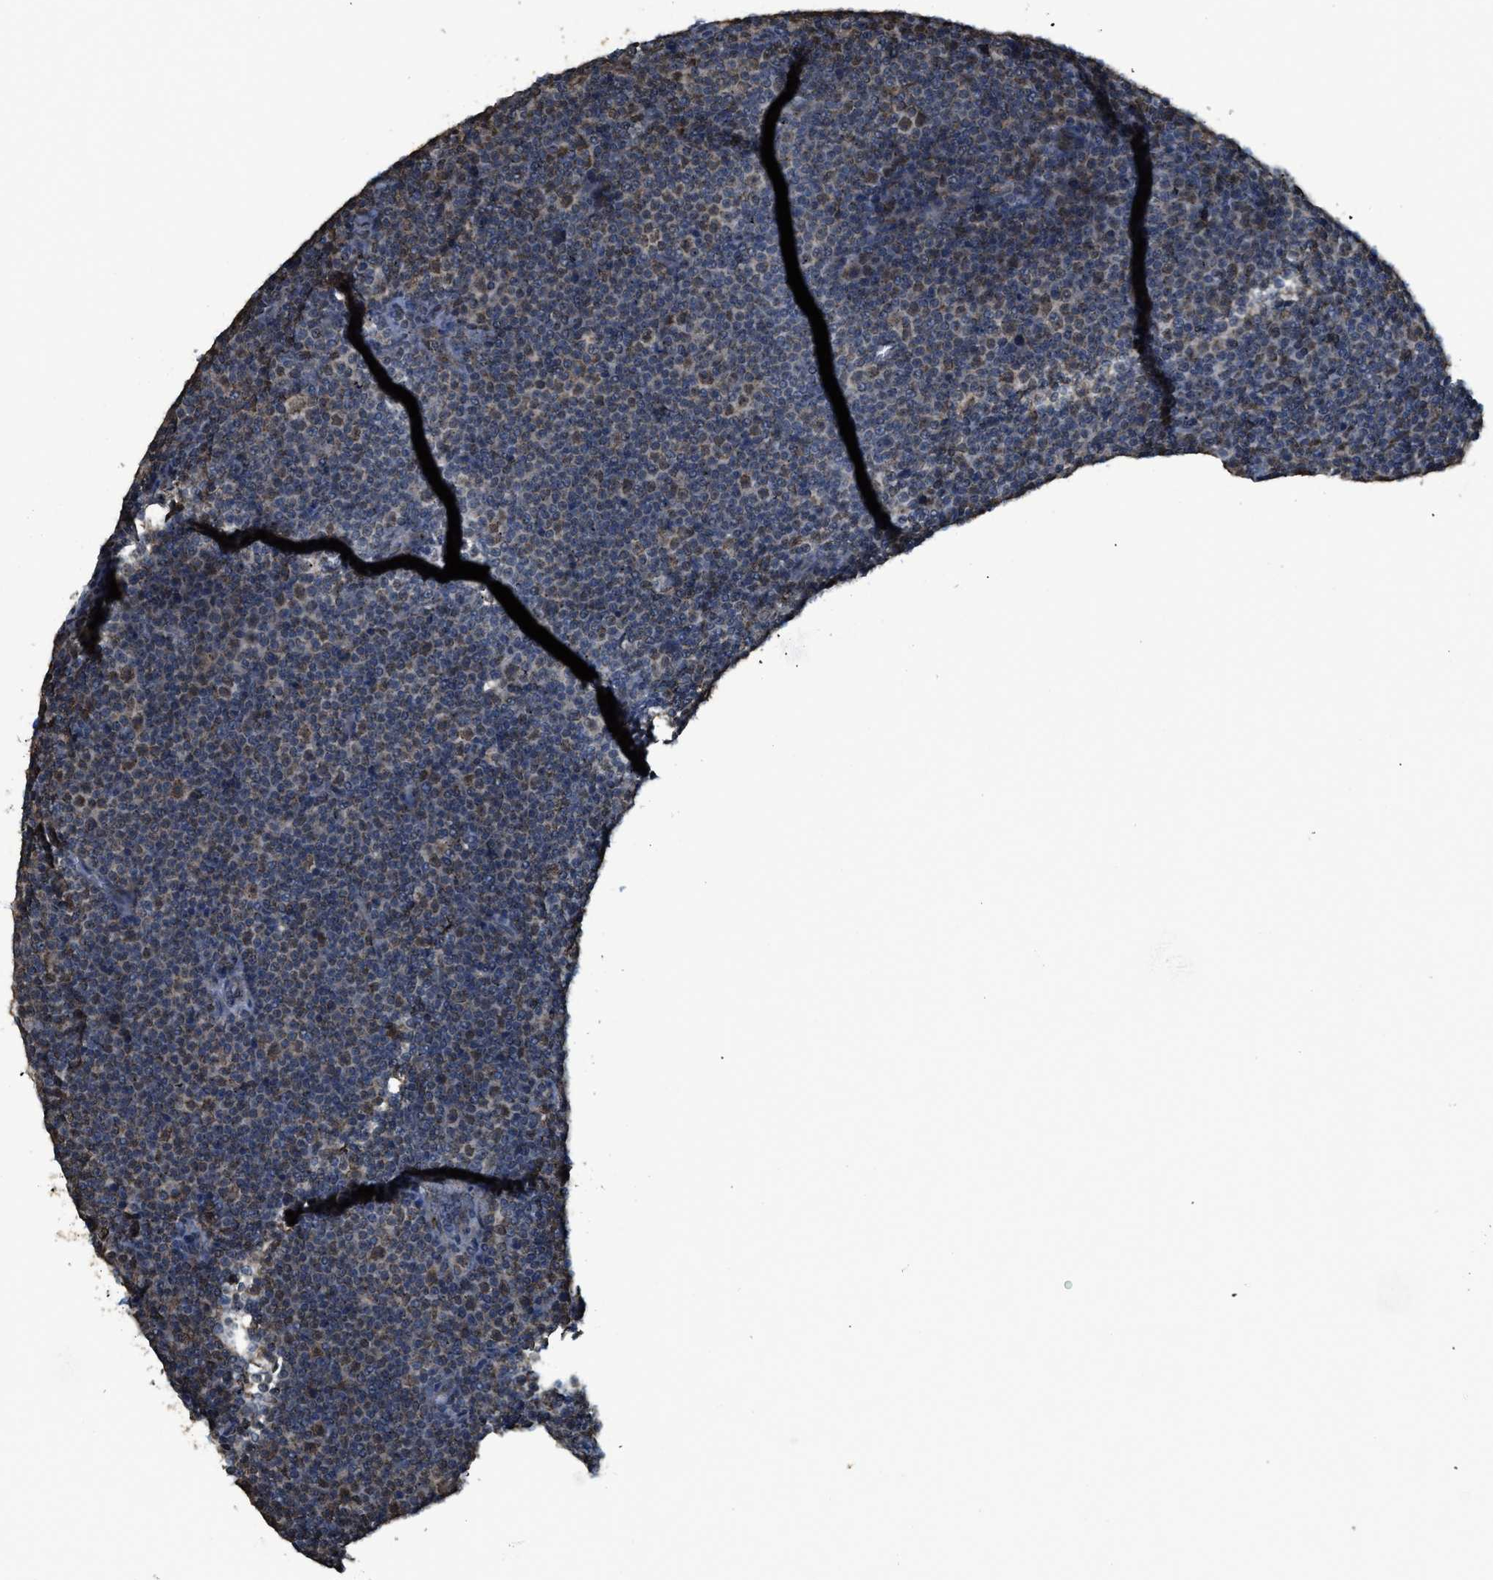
{"staining": {"intensity": "moderate", "quantity": "25%-75%", "location": "cytoplasmic/membranous,nuclear"}, "tissue": "lymphoma", "cell_type": "Tumor cells", "image_type": "cancer", "snomed": [{"axis": "morphology", "description": "Malignant lymphoma, non-Hodgkin's type, Low grade"}, {"axis": "topography", "description": "Lymph node"}], "caption": "Immunohistochemistry of malignant lymphoma, non-Hodgkin's type (low-grade) demonstrates medium levels of moderate cytoplasmic/membranous and nuclear positivity in about 25%-75% of tumor cells.", "gene": "IPO7", "patient": {"sex": "female", "age": 67}}